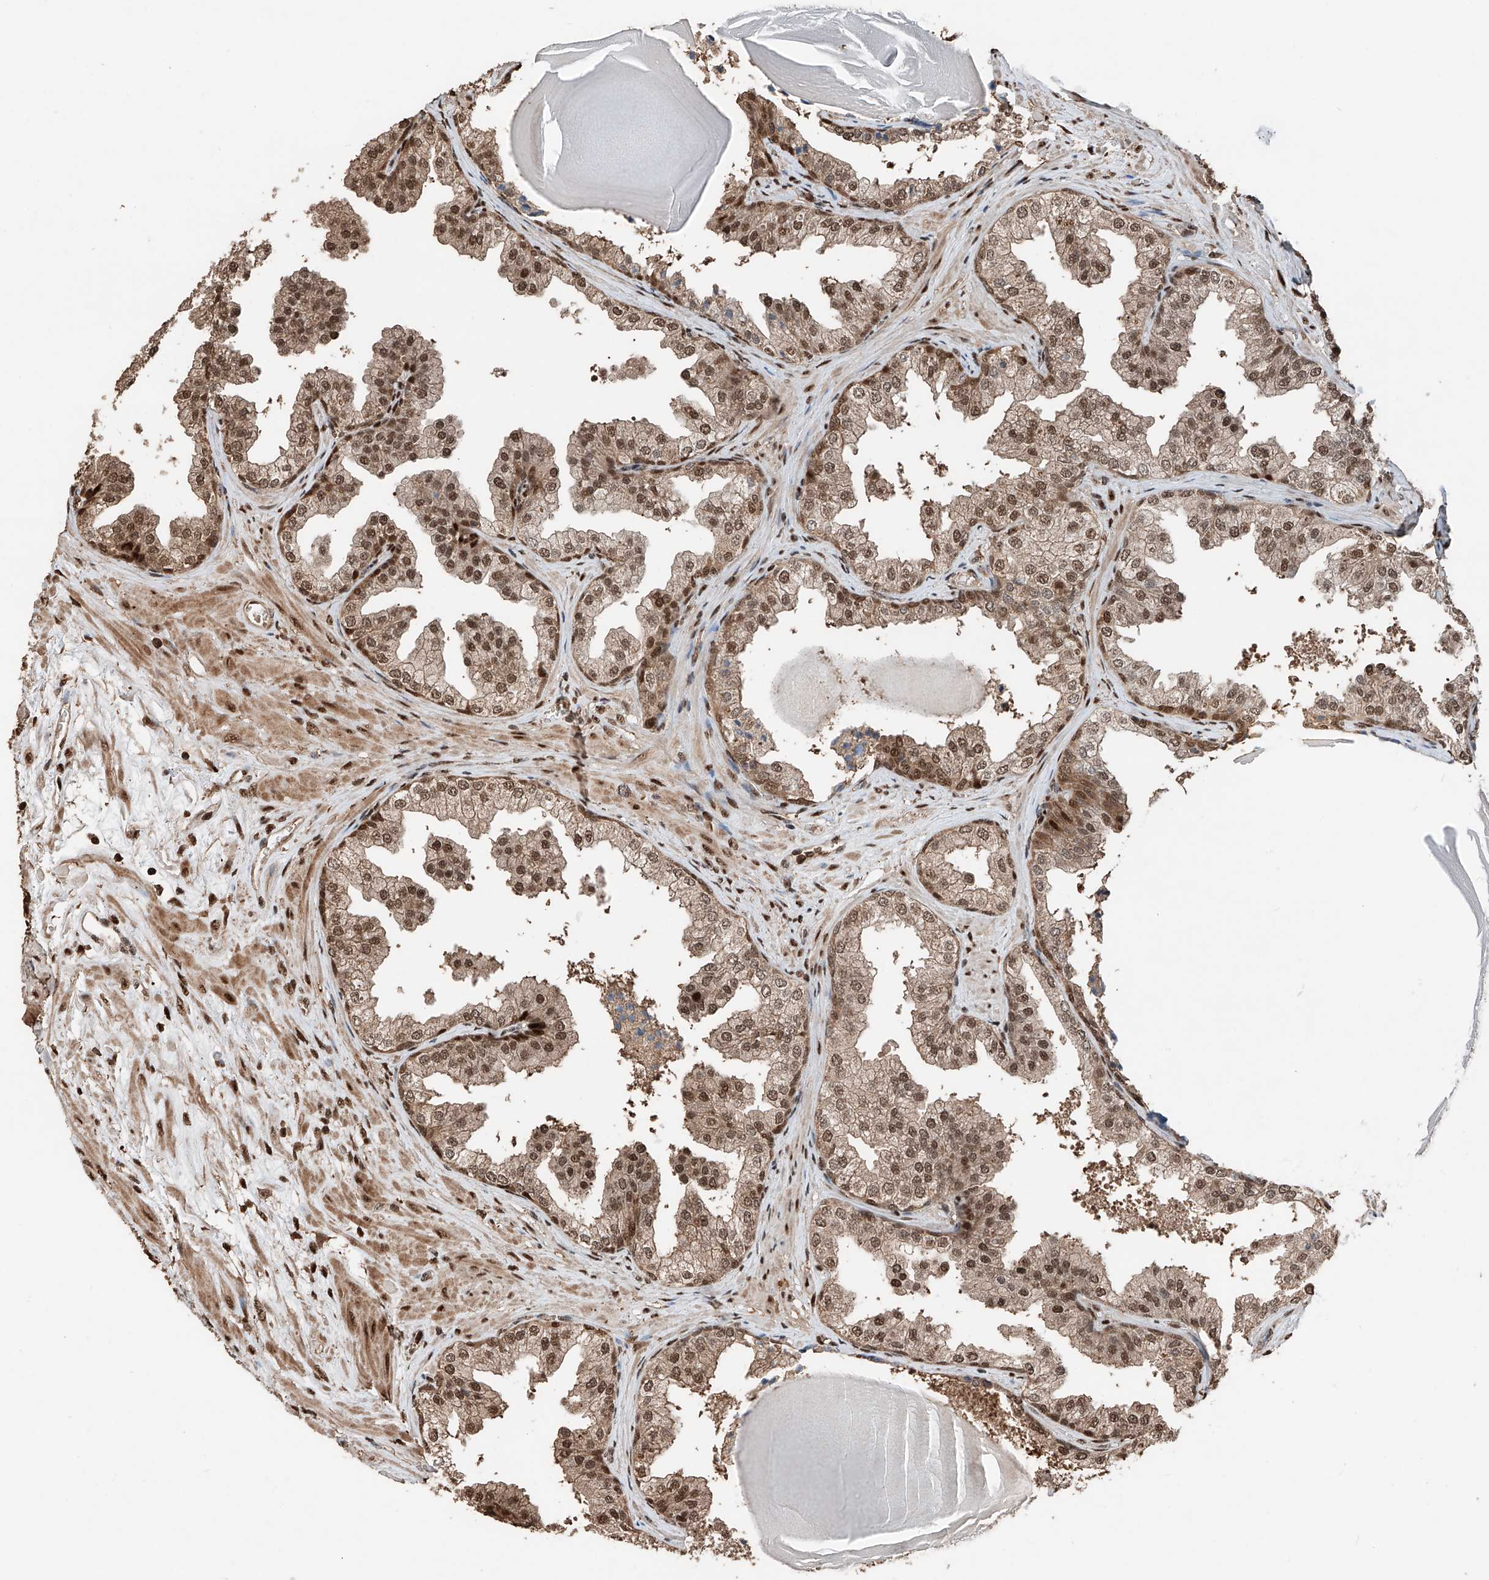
{"staining": {"intensity": "moderate", "quantity": ">75%", "location": "cytoplasmic/membranous,nuclear"}, "tissue": "prostate", "cell_type": "Glandular cells", "image_type": "normal", "snomed": [{"axis": "morphology", "description": "Normal tissue, NOS"}, {"axis": "topography", "description": "Prostate"}], "caption": "Immunohistochemical staining of normal human prostate reveals >75% levels of moderate cytoplasmic/membranous,nuclear protein staining in approximately >75% of glandular cells.", "gene": "RMND1", "patient": {"sex": "male", "age": 48}}